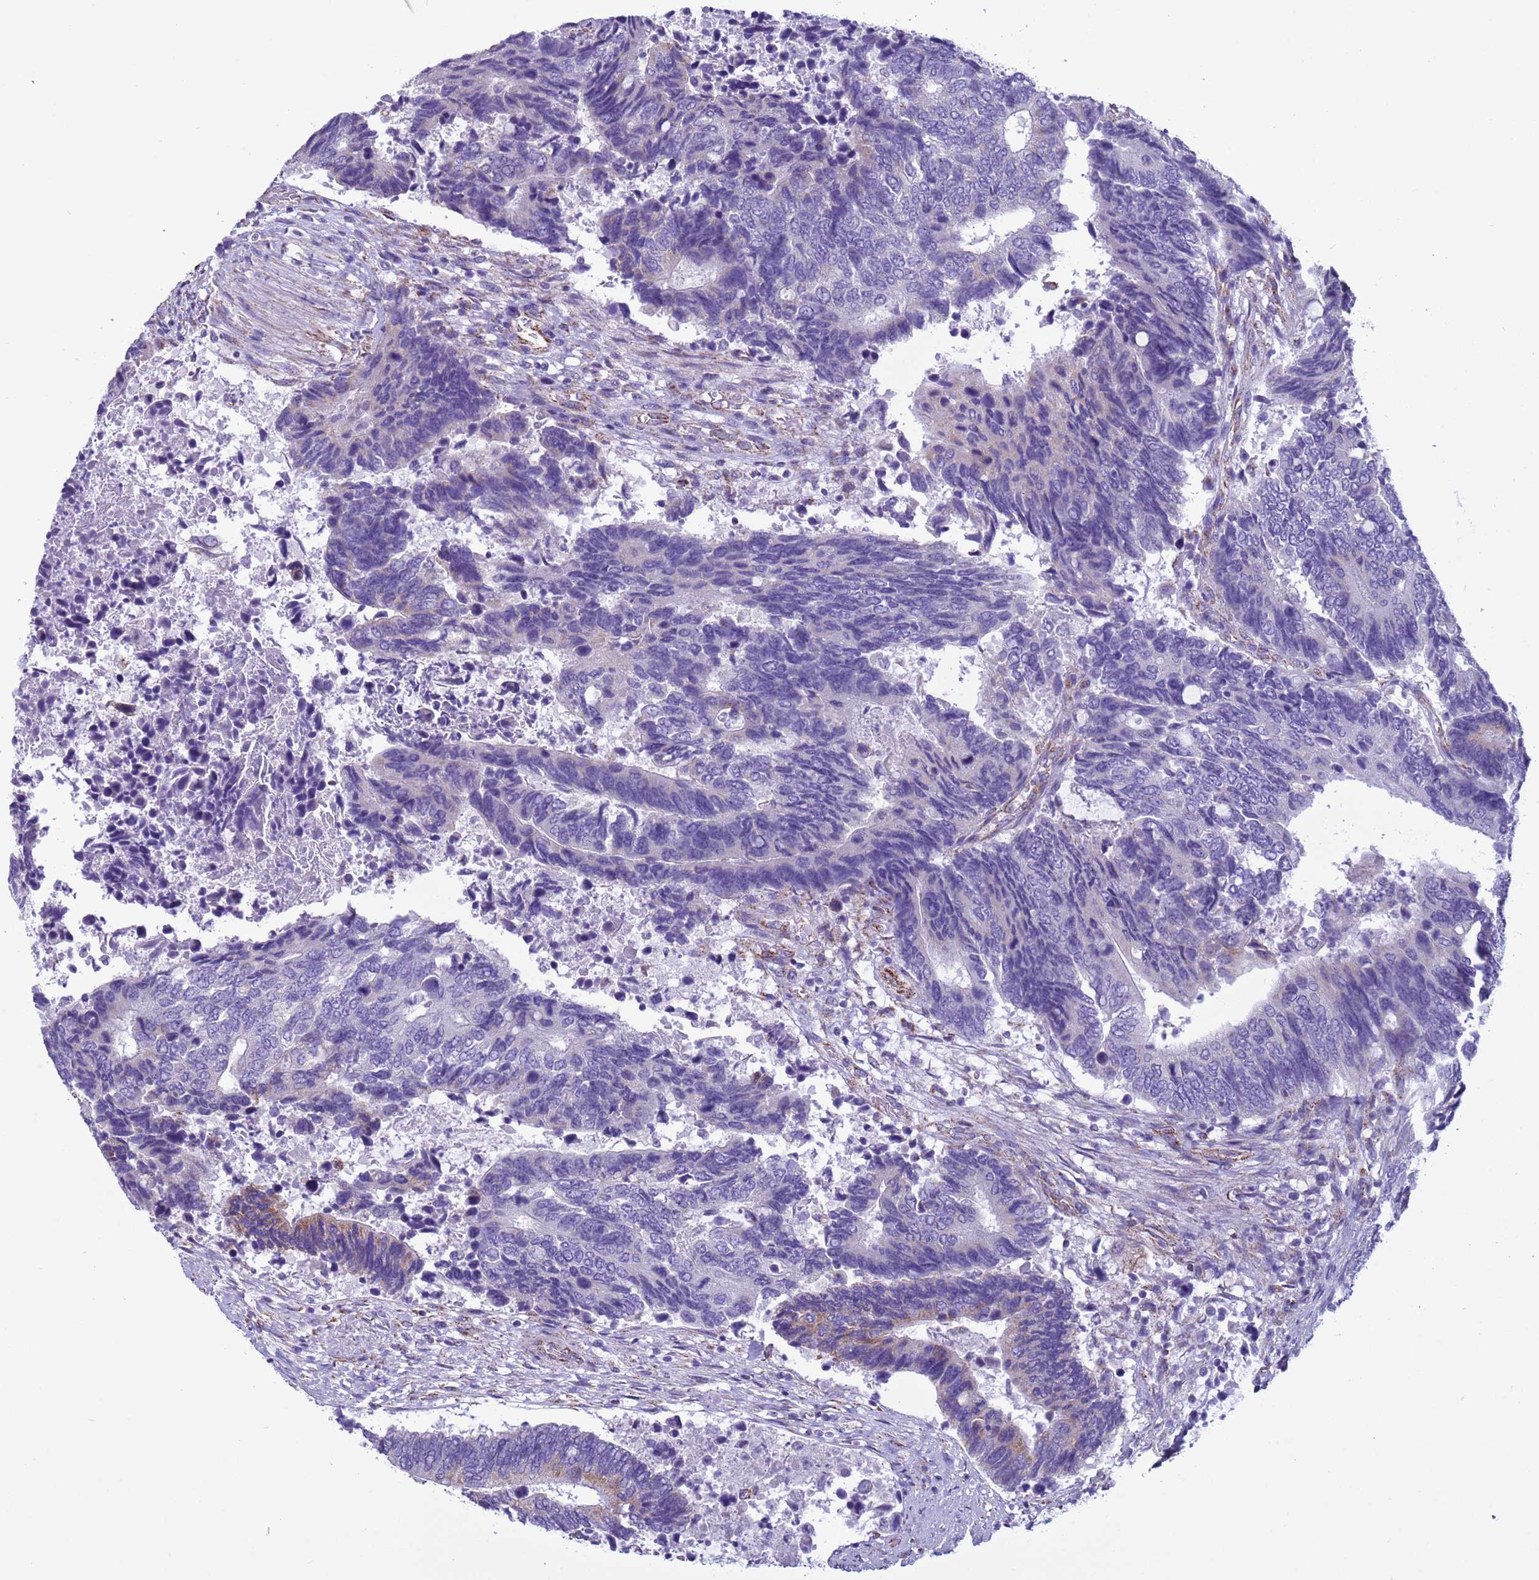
{"staining": {"intensity": "moderate", "quantity": "<25%", "location": "cytoplasmic/membranous"}, "tissue": "colorectal cancer", "cell_type": "Tumor cells", "image_type": "cancer", "snomed": [{"axis": "morphology", "description": "Adenocarcinoma, NOS"}, {"axis": "topography", "description": "Colon"}], "caption": "Immunohistochemical staining of human colorectal cancer exhibits low levels of moderate cytoplasmic/membranous staining in about <25% of tumor cells.", "gene": "NCALD", "patient": {"sex": "male", "age": 87}}